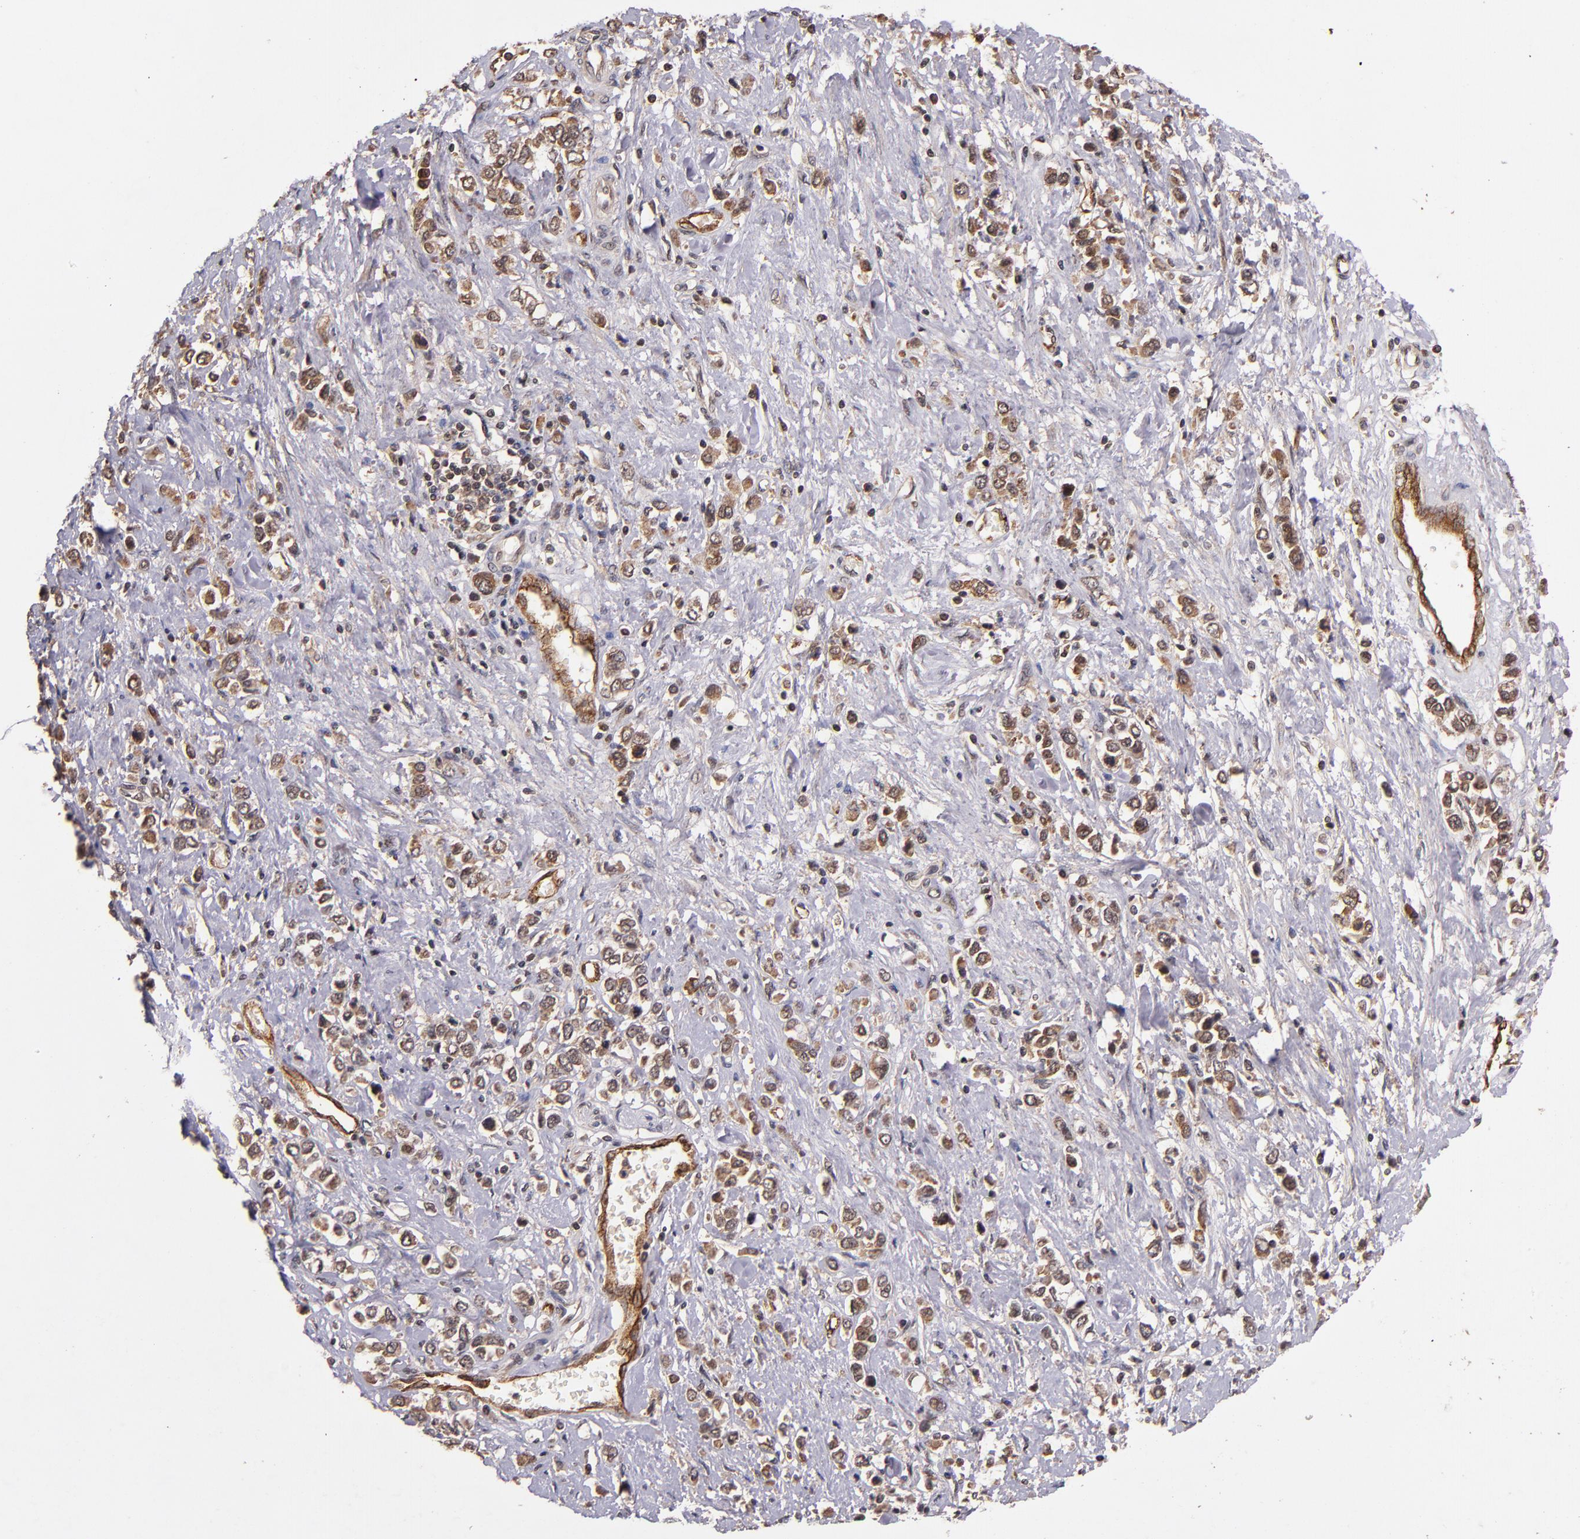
{"staining": {"intensity": "moderate", "quantity": ">75%", "location": "cytoplasmic/membranous"}, "tissue": "stomach cancer", "cell_type": "Tumor cells", "image_type": "cancer", "snomed": [{"axis": "morphology", "description": "Adenocarcinoma, NOS"}, {"axis": "topography", "description": "Stomach, upper"}], "caption": "A micrograph of human stomach adenocarcinoma stained for a protein exhibits moderate cytoplasmic/membranous brown staining in tumor cells.", "gene": "RIOK3", "patient": {"sex": "male", "age": 76}}